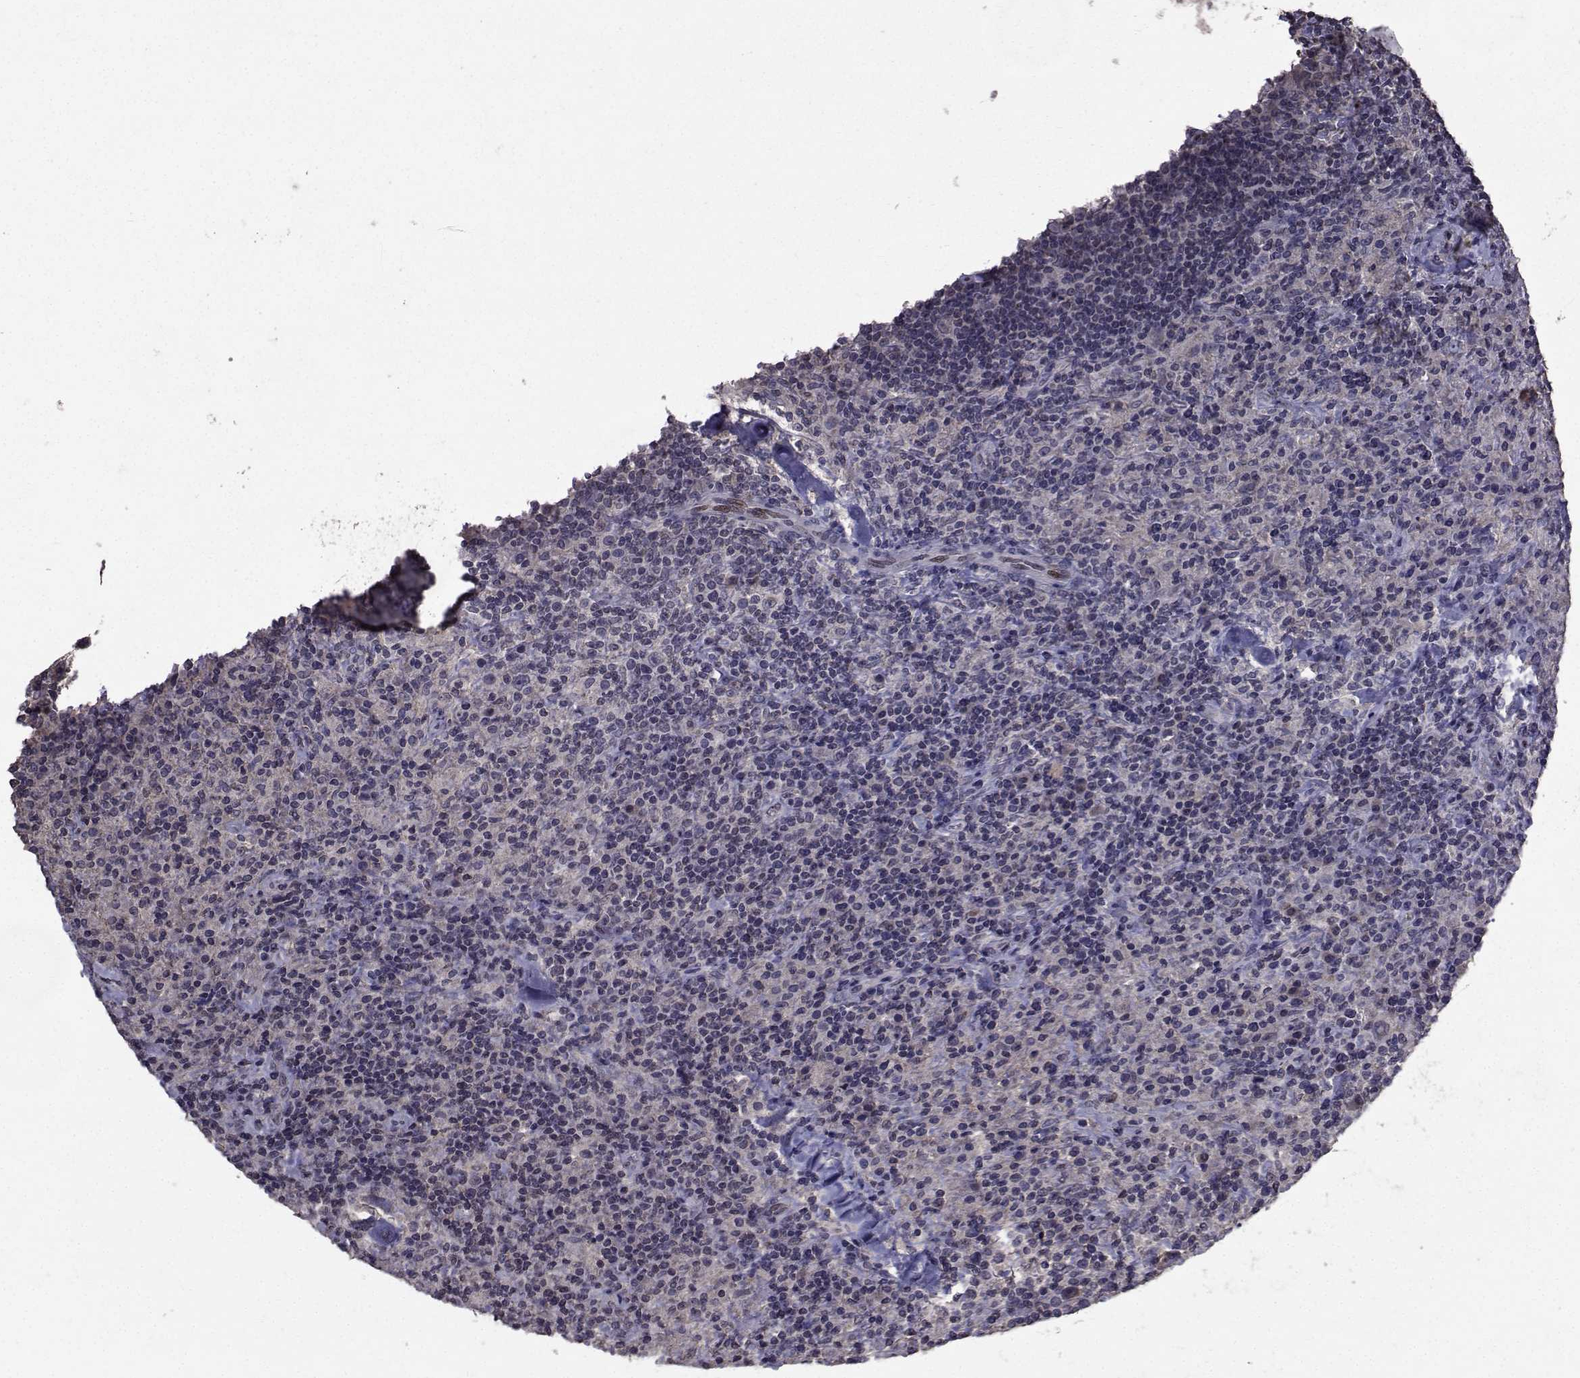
{"staining": {"intensity": "negative", "quantity": "none", "location": "none"}, "tissue": "lymphoma", "cell_type": "Tumor cells", "image_type": "cancer", "snomed": [{"axis": "morphology", "description": "Hodgkin's disease, NOS"}, {"axis": "topography", "description": "Lymph node"}], "caption": "A micrograph of human lymphoma is negative for staining in tumor cells.", "gene": "CYP2S1", "patient": {"sex": "male", "age": 70}}